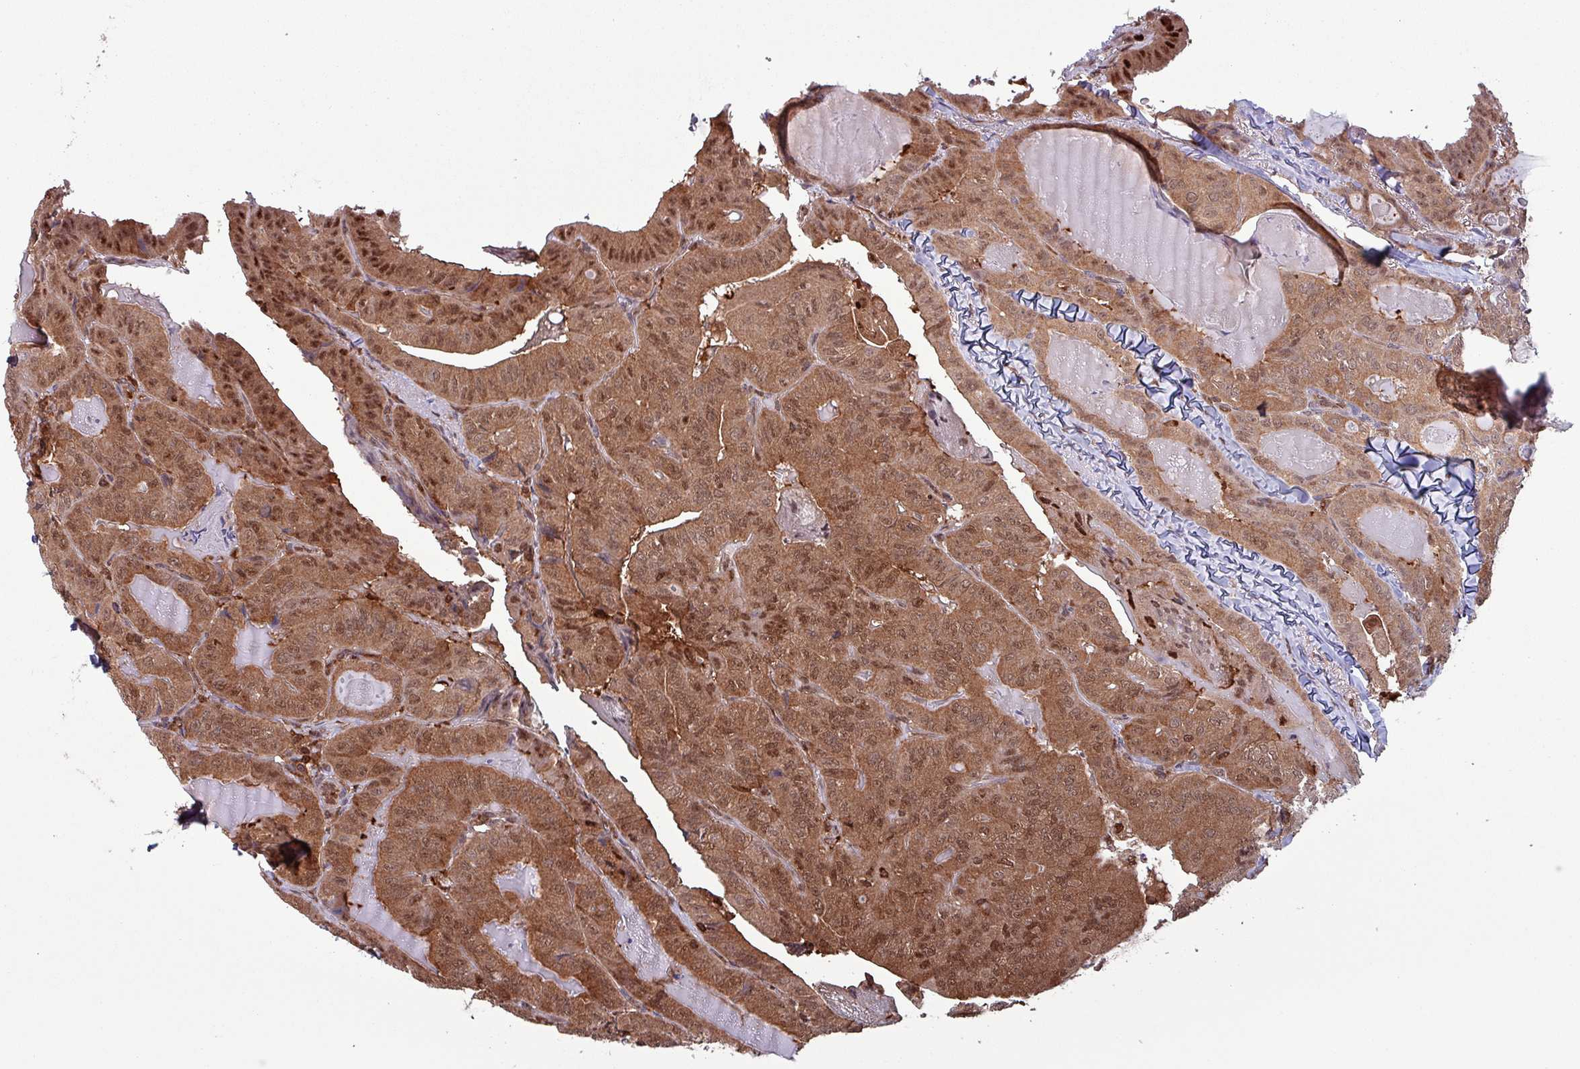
{"staining": {"intensity": "moderate", "quantity": ">75%", "location": "cytoplasmic/membranous,nuclear"}, "tissue": "thyroid cancer", "cell_type": "Tumor cells", "image_type": "cancer", "snomed": [{"axis": "morphology", "description": "Papillary adenocarcinoma, NOS"}, {"axis": "topography", "description": "Thyroid gland"}], "caption": "Immunohistochemical staining of thyroid cancer (papillary adenocarcinoma) demonstrates moderate cytoplasmic/membranous and nuclear protein positivity in about >75% of tumor cells.", "gene": "PSMB8", "patient": {"sex": "female", "age": 68}}